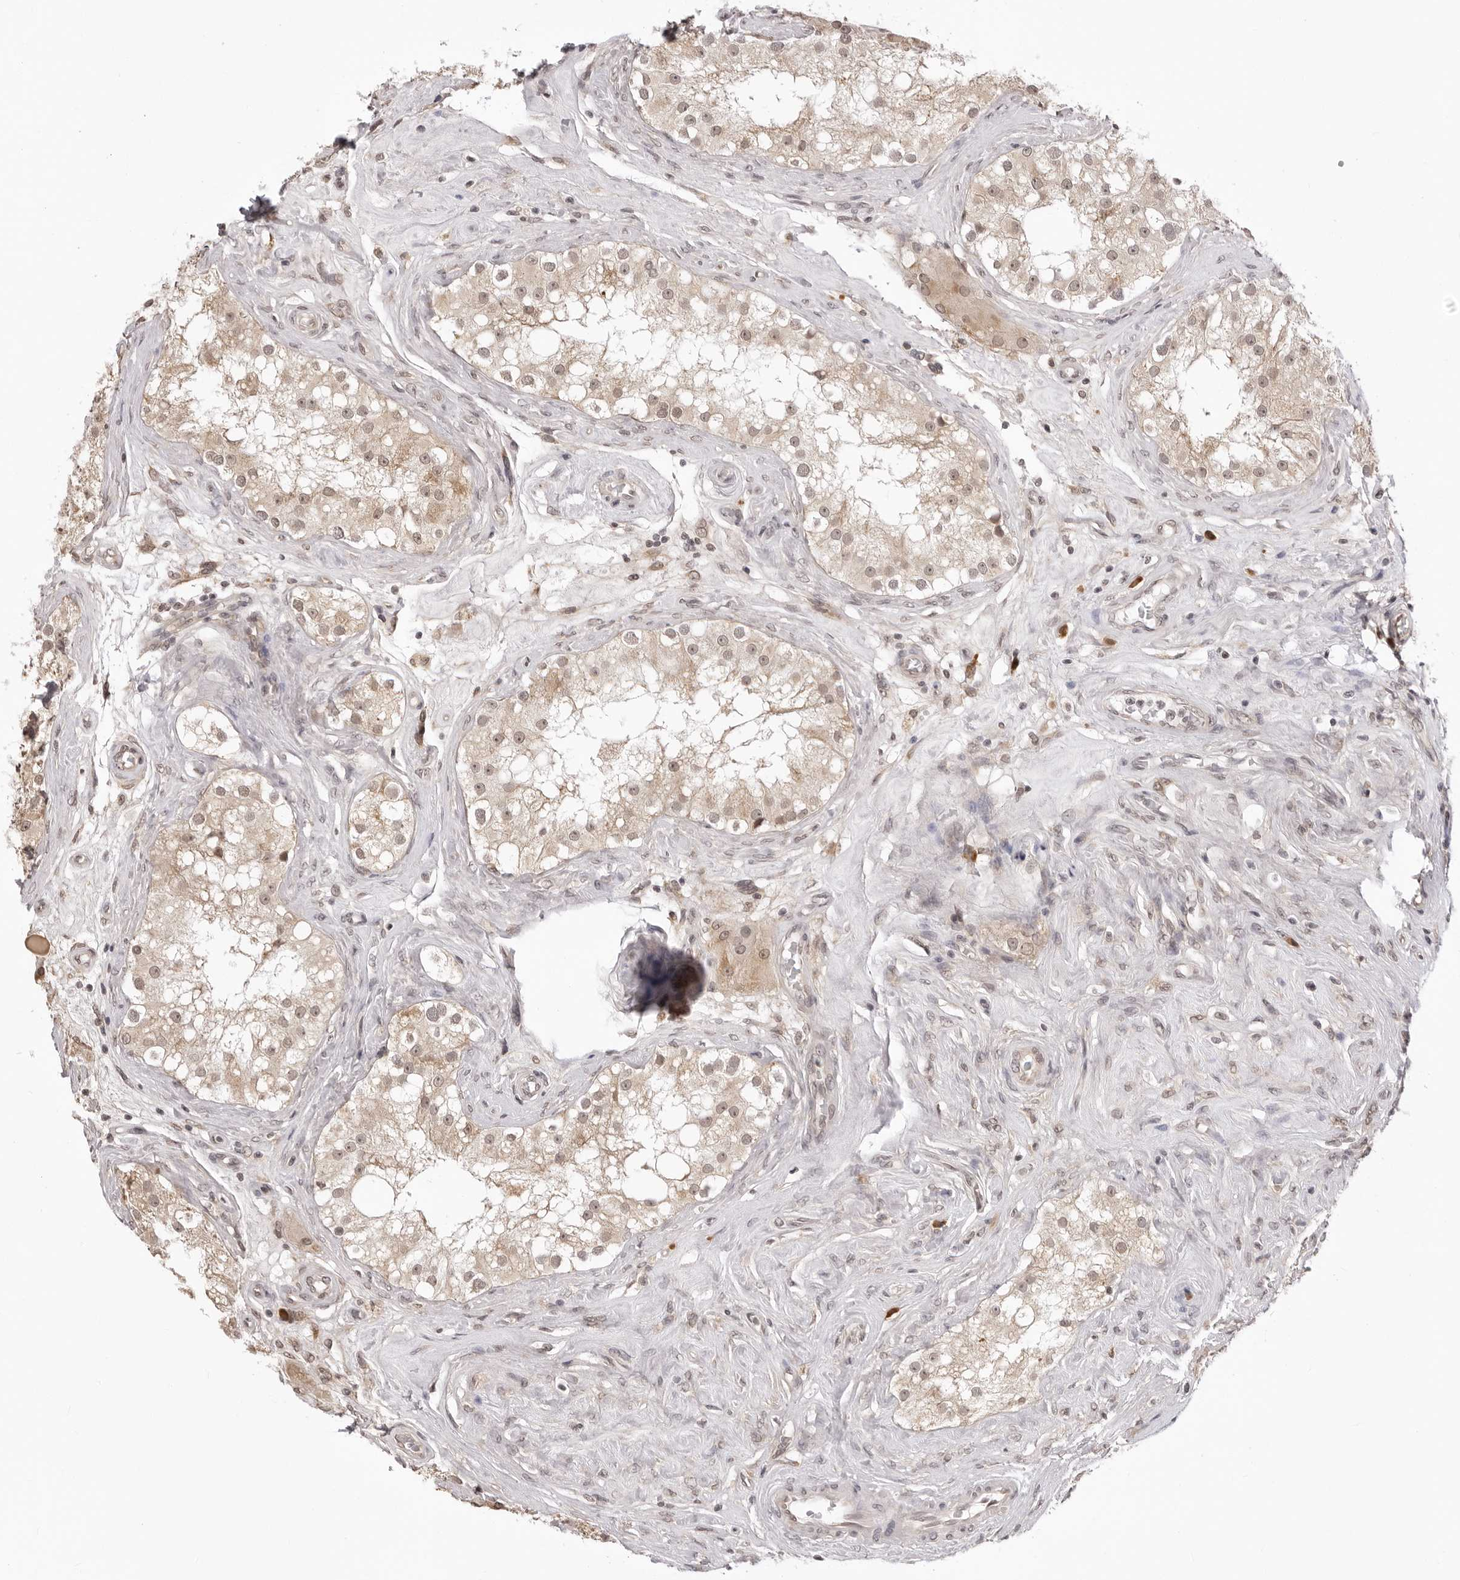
{"staining": {"intensity": "moderate", "quantity": "25%-75%", "location": "cytoplasmic/membranous,nuclear"}, "tissue": "testis", "cell_type": "Cells in seminiferous ducts", "image_type": "normal", "snomed": [{"axis": "morphology", "description": "Normal tissue, NOS"}, {"axis": "topography", "description": "Testis"}], "caption": "A histopathology image showing moderate cytoplasmic/membranous,nuclear expression in about 25%-75% of cells in seminiferous ducts in benign testis, as visualized by brown immunohistochemical staining.", "gene": "ZC3H11A", "patient": {"sex": "male", "age": 84}}